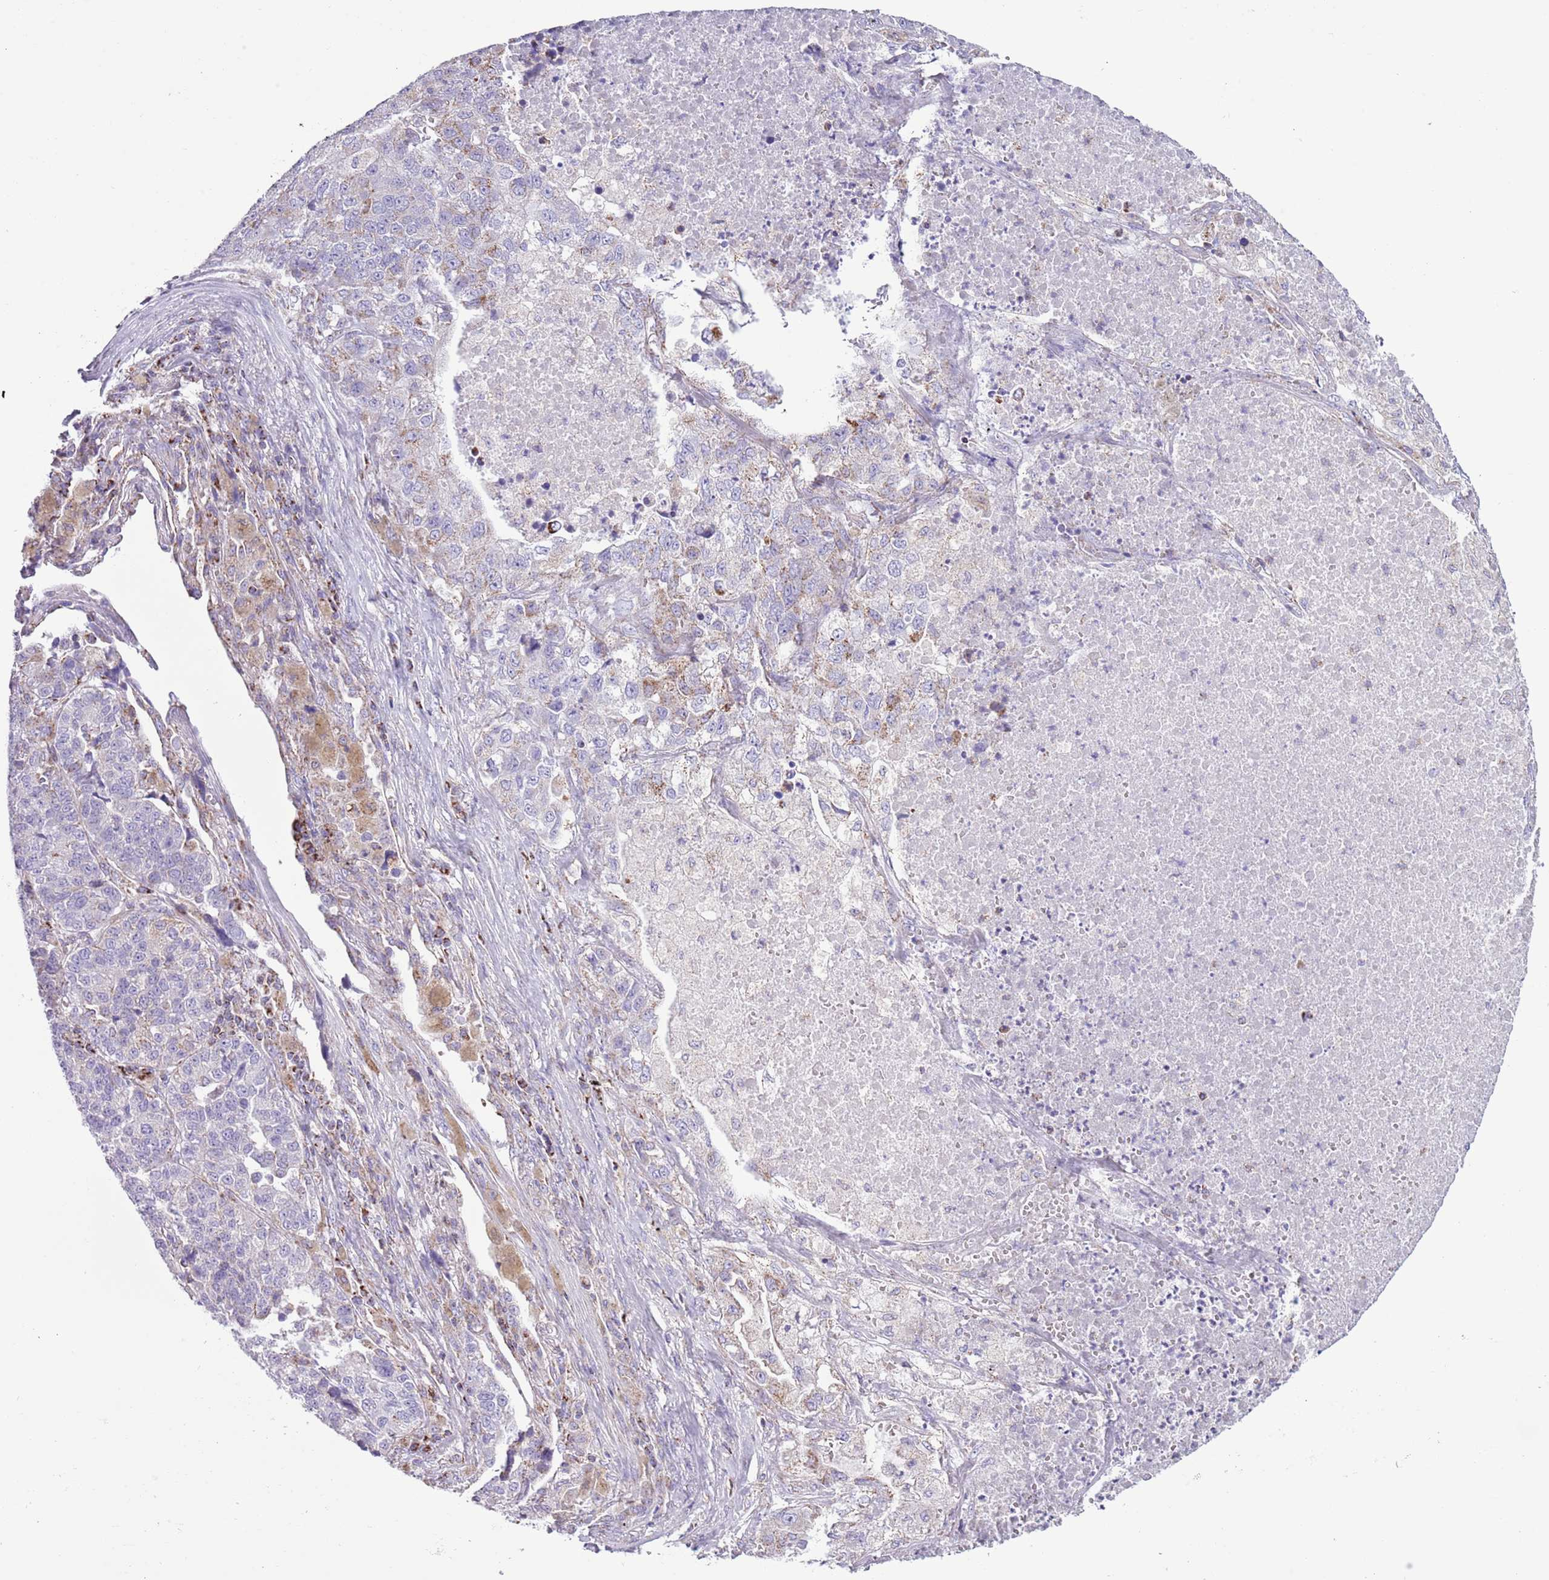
{"staining": {"intensity": "moderate", "quantity": "<25%", "location": "cytoplasmic/membranous"}, "tissue": "lung cancer", "cell_type": "Tumor cells", "image_type": "cancer", "snomed": [{"axis": "morphology", "description": "Adenocarcinoma, NOS"}, {"axis": "topography", "description": "Lung"}], "caption": "A high-resolution photomicrograph shows immunohistochemistry (IHC) staining of lung cancer, which demonstrates moderate cytoplasmic/membranous expression in about <25% of tumor cells.", "gene": "ATP6V1B1", "patient": {"sex": "male", "age": 49}}